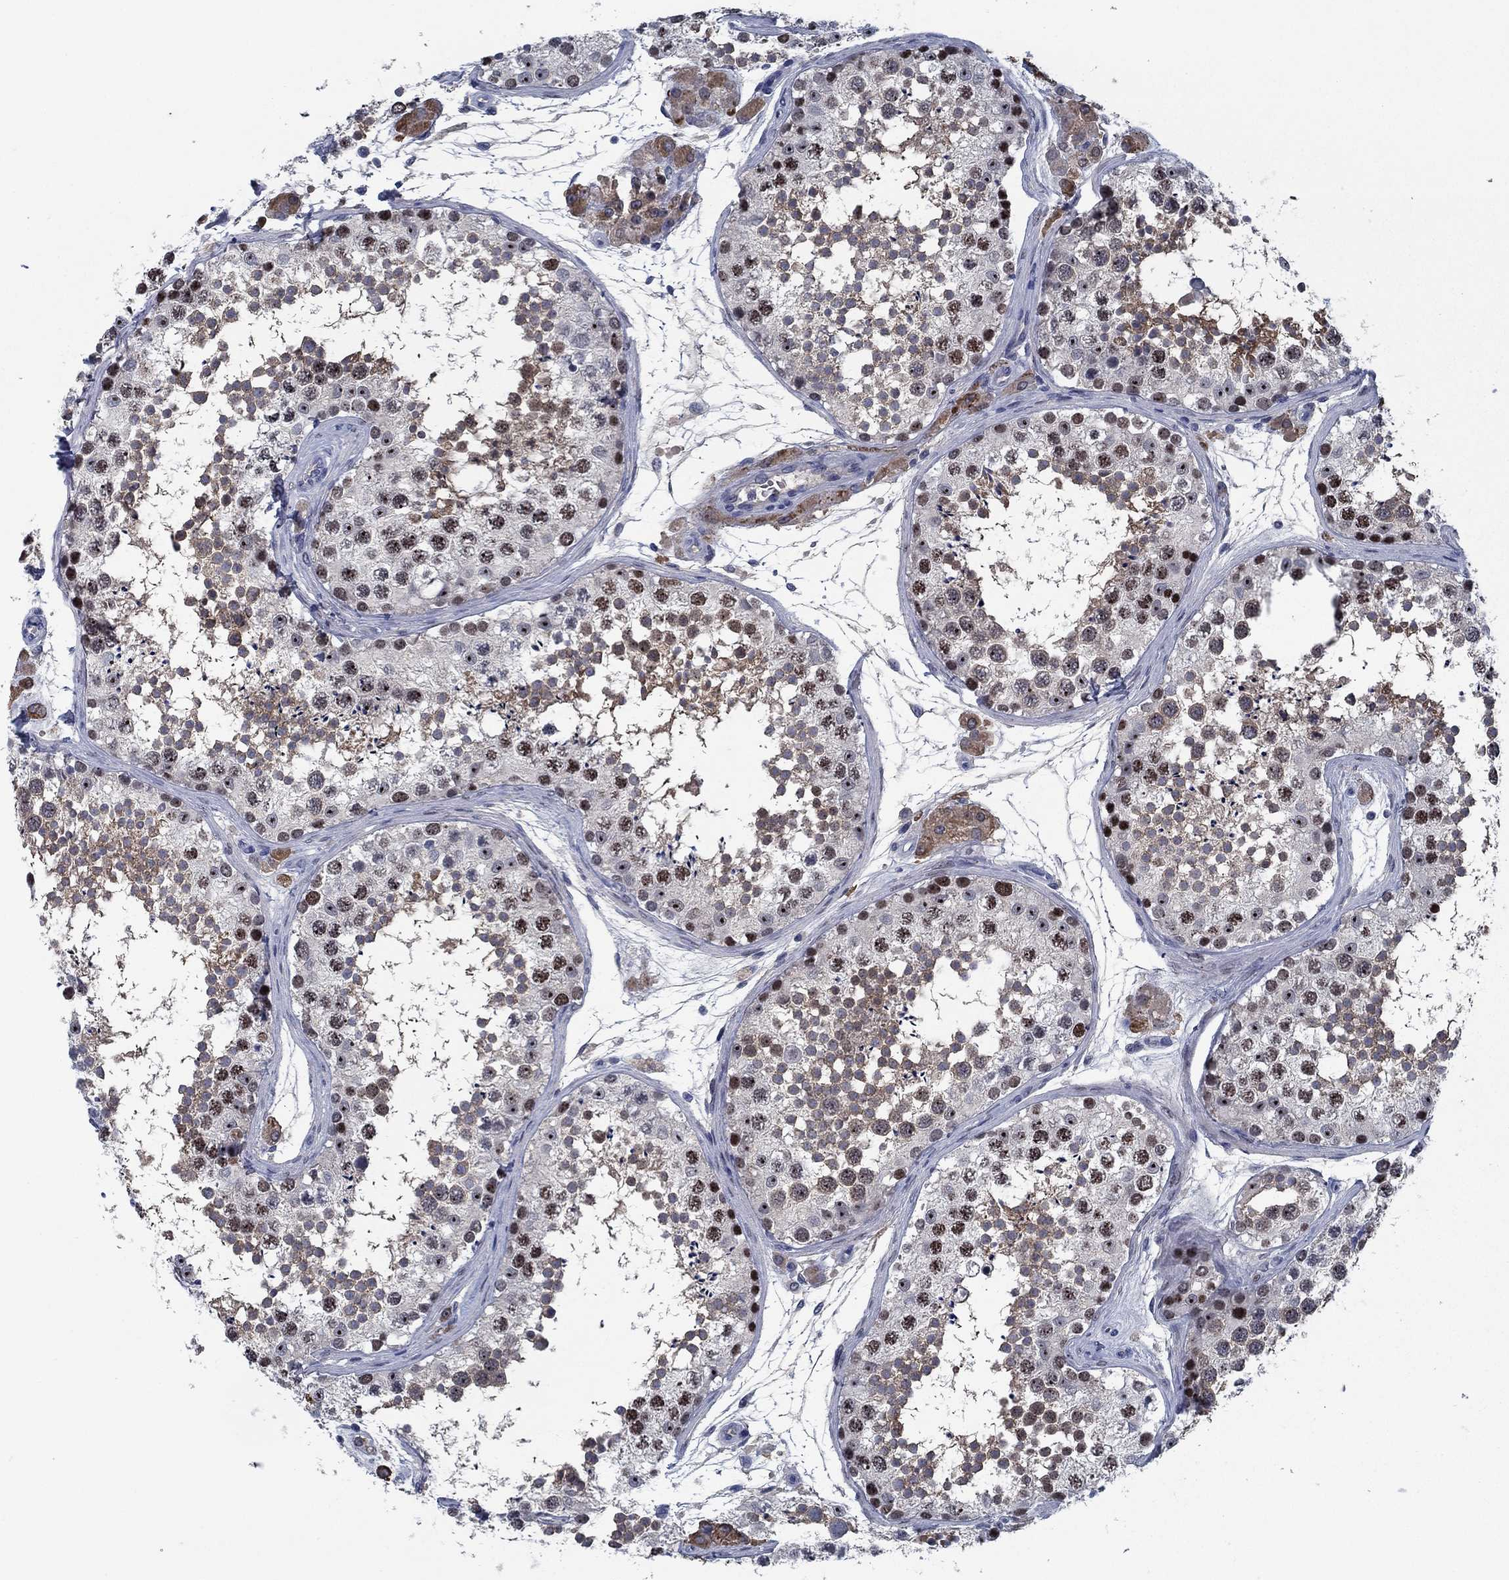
{"staining": {"intensity": "strong", "quantity": "25%-75%", "location": "cytoplasmic/membranous,nuclear"}, "tissue": "testis", "cell_type": "Cells in seminiferous ducts", "image_type": "normal", "snomed": [{"axis": "morphology", "description": "Normal tissue, NOS"}, {"axis": "topography", "description": "Testis"}], "caption": "A high-resolution micrograph shows immunohistochemistry (IHC) staining of benign testis, which displays strong cytoplasmic/membranous,nuclear staining in approximately 25%-75% of cells in seminiferous ducts. (Stains: DAB in brown, nuclei in blue, Microscopy: brightfield microscopy at high magnification).", "gene": "PNMA8A", "patient": {"sex": "male", "age": 41}}